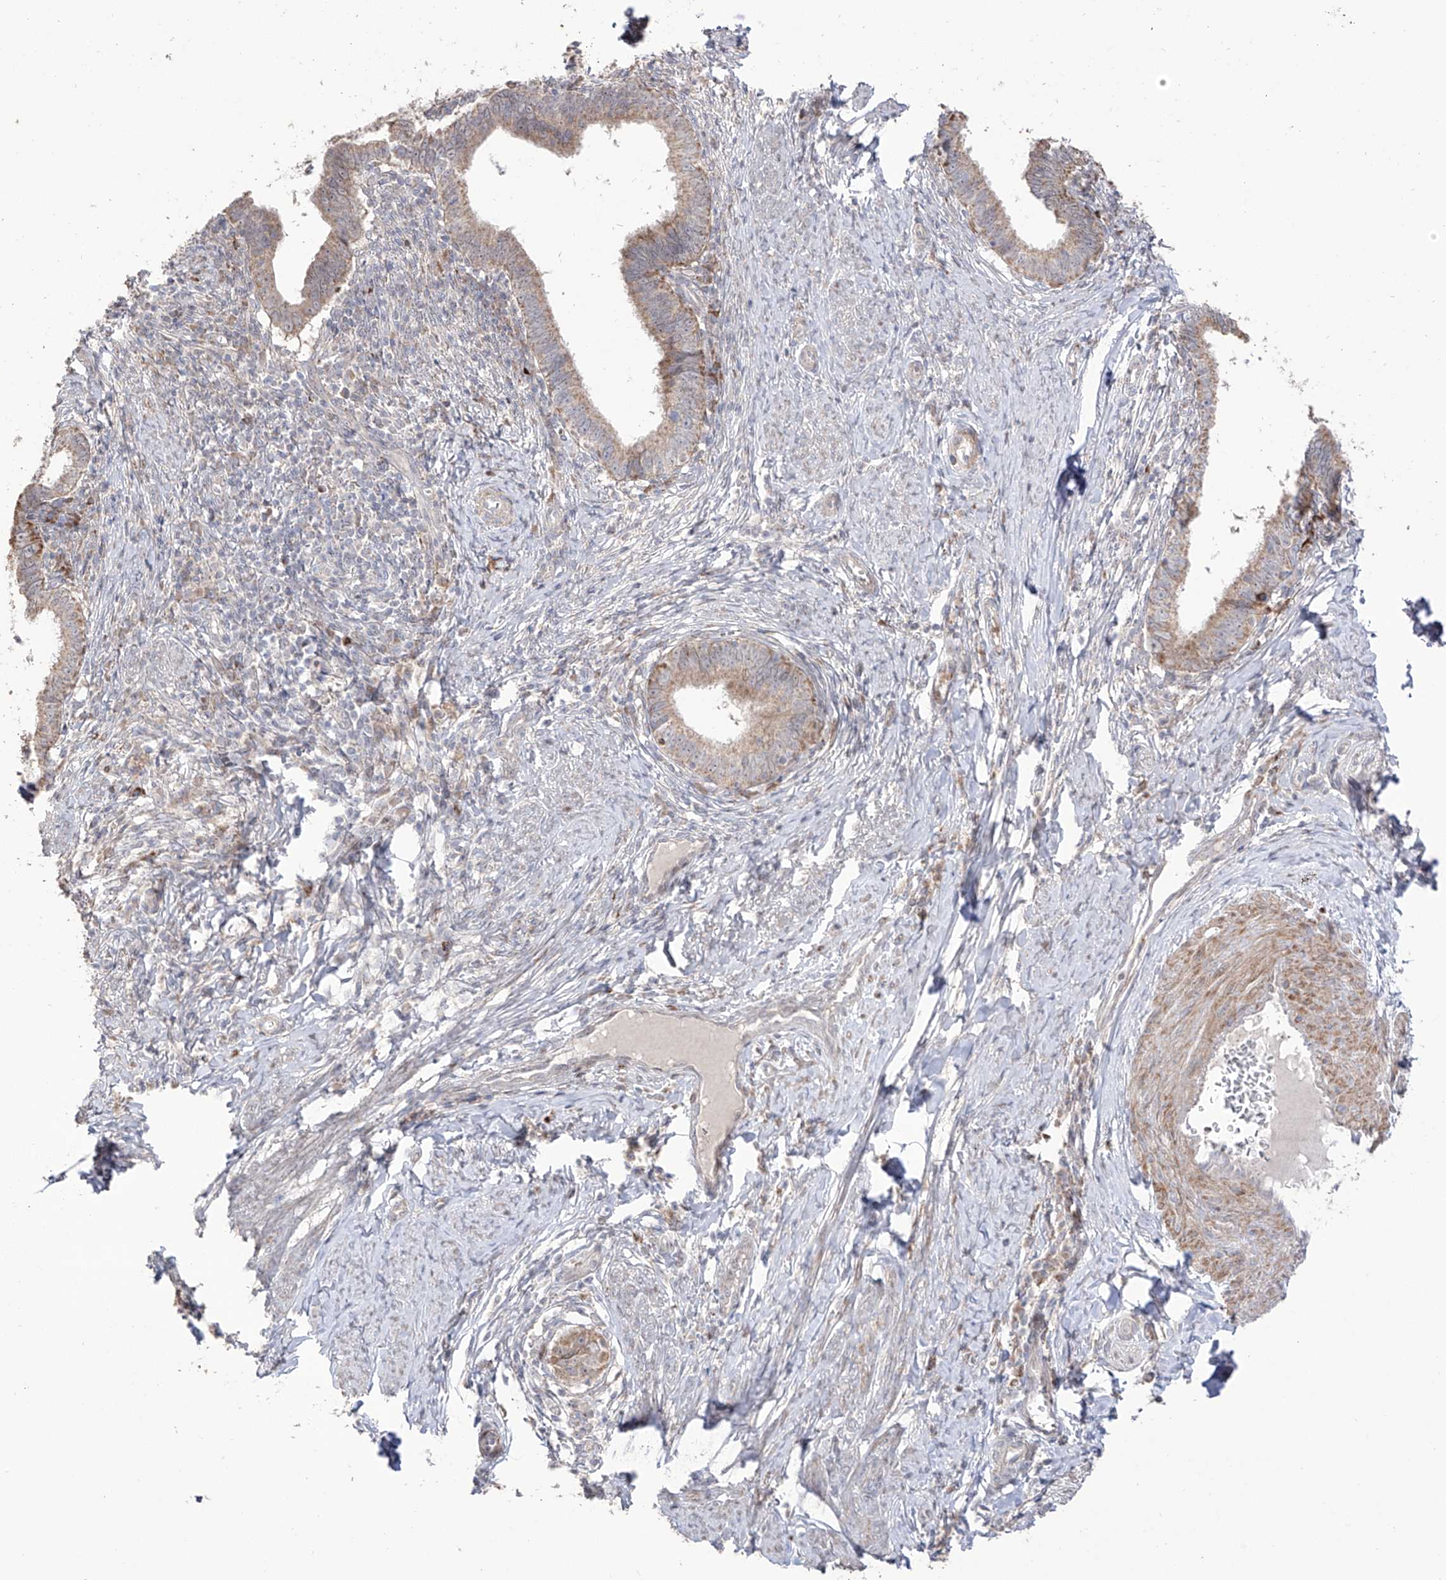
{"staining": {"intensity": "moderate", "quantity": ">75%", "location": "cytoplasmic/membranous"}, "tissue": "cervical cancer", "cell_type": "Tumor cells", "image_type": "cancer", "snomed": [{"axis": "morphology", "description": "Adenocarcinoma, NOS"}, {"axis": "topography", "description": "Cervix"}], "caption": "This photomicrograph exhibits IHC staining of human cervical adenocarcinoma, with medium moderate cytoplasmic/membranous expression in approximately >75% of tumor cells.", "gene": "YKT6", "patient": {"sex": "female", "age": 36}}